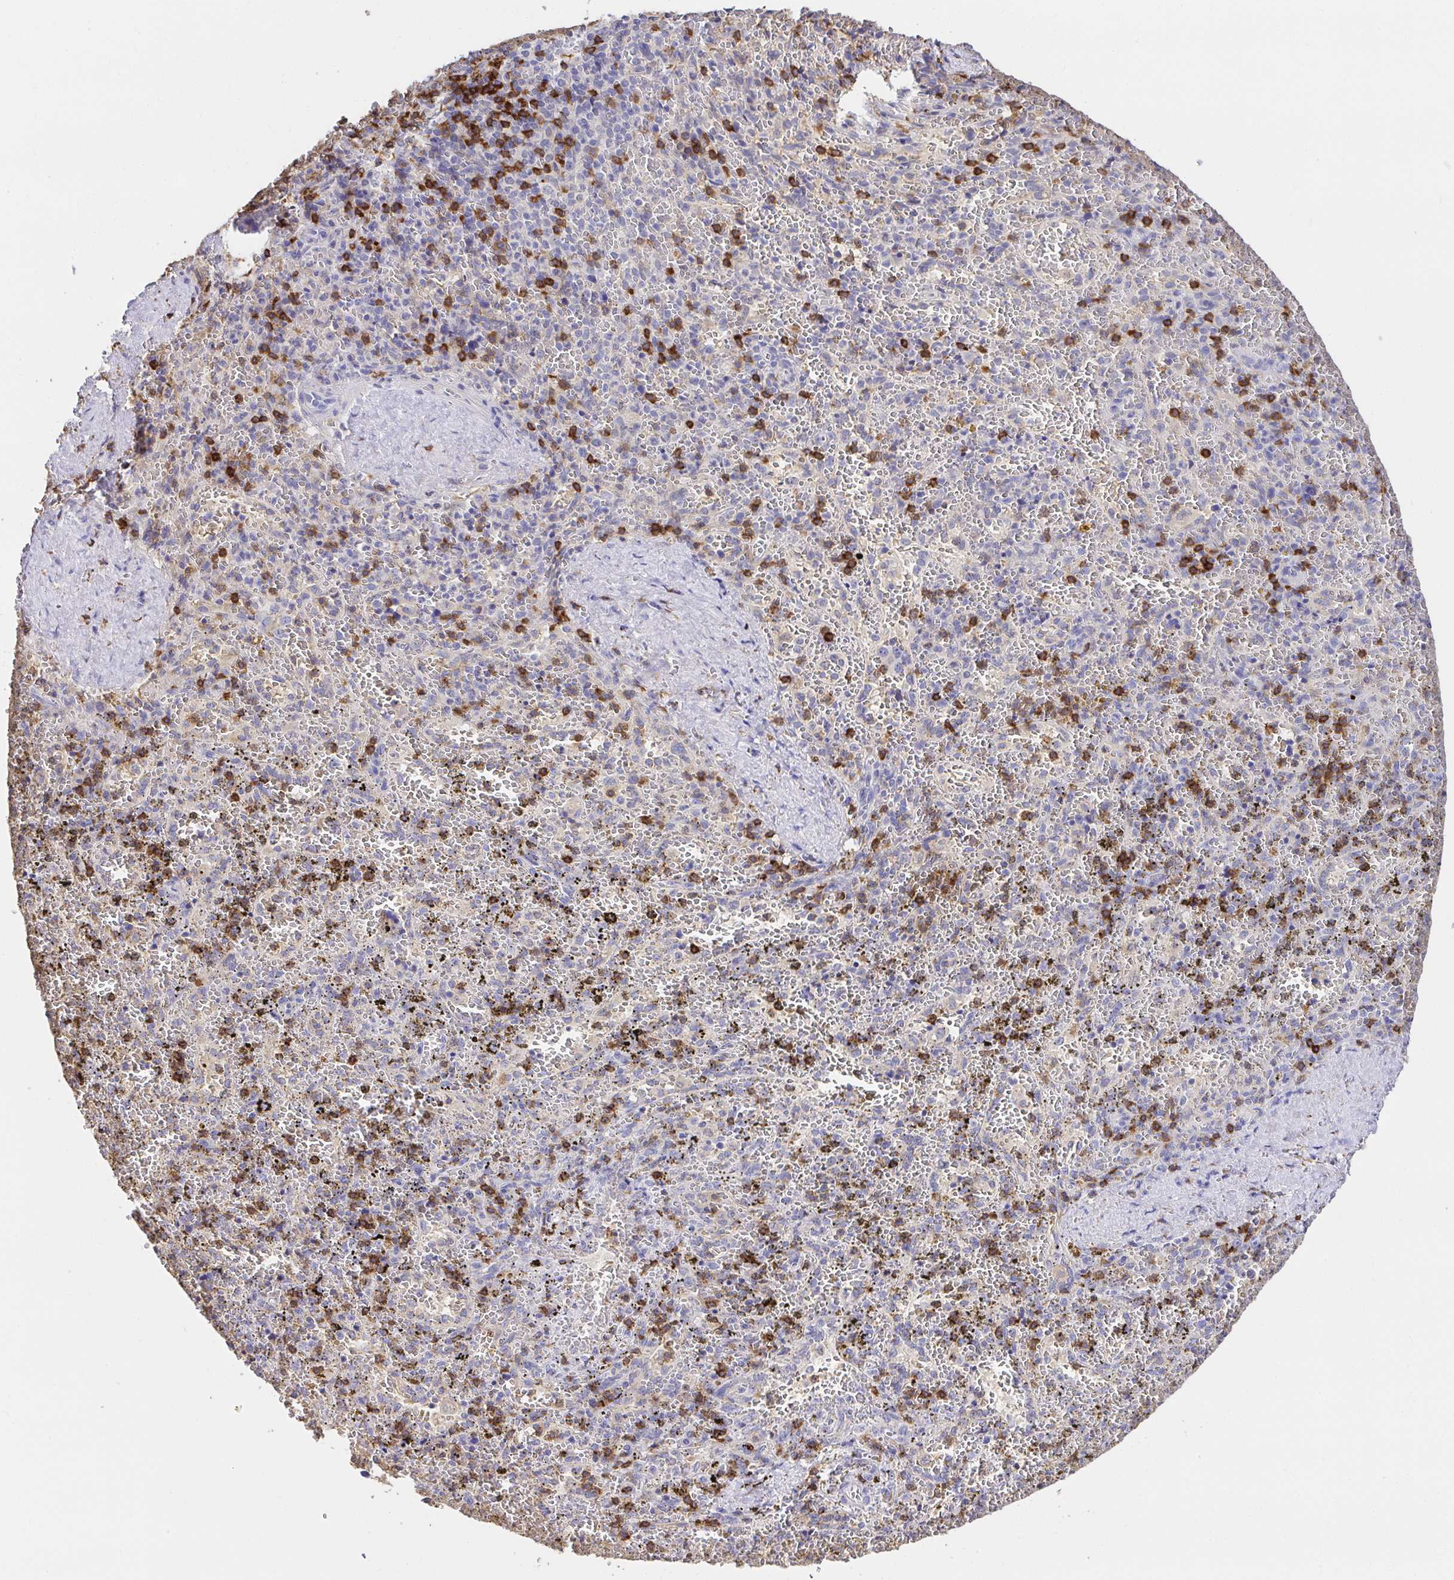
{"staining": {"intensity": "strong", "quantity": "<25%", "location": "cytoplasmic/membranous"}, "tissue": "spleen", "cell_type": "Cells in red pulp", "image_type": "normal", "snomed": [{"axis": "morphology", "description": "Normal tissue, NOS"}, {"axis": "topography", "description": "Spleen"}], "caption": "This micrograph displays unremarkable spleen stained with immunohistochemistry (IHC) to label a protein in brown. The cytoplasmic/membranous of cells in red pulp show strong positivity for the protein. Nuclei are counter-stained blue.", "gene": "SKAP1", "patient": {"sex": "female", "age": 50}}